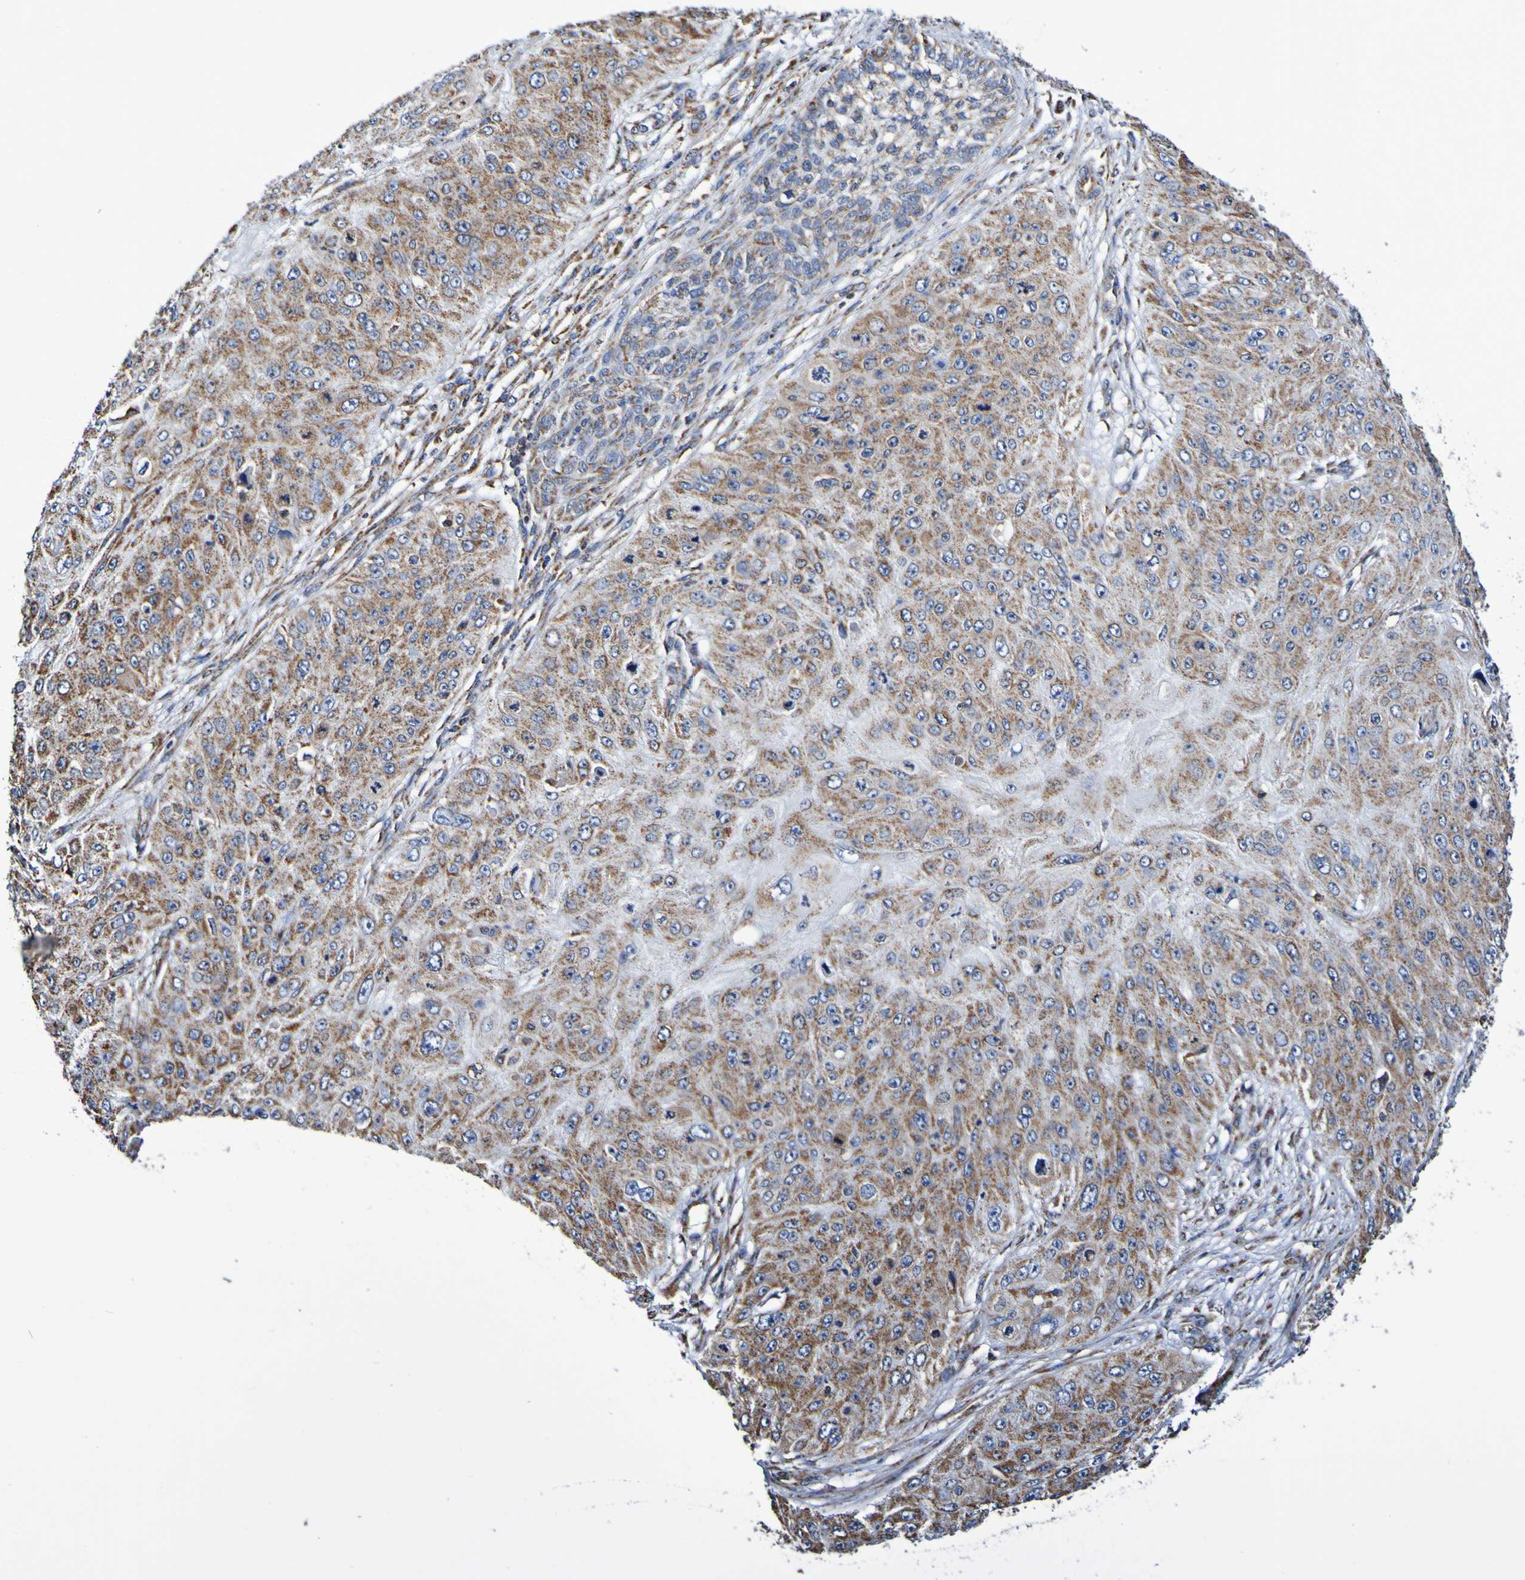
{"staining": {"intensity": "moderate", "quantity": ">75%", "location": "cytoplasmic/membranous"}, "tissue": "skin cancer", "cell_type": "Tumor cells", "image_type": "cancer", "snomed": [{"axis": "morphology", "description": "Squamous cell carcinoma, NOS"}, {"axis": "topography", "description": "Skin"}], "caption": "An image showing moderate cytoplasmic/membranous expression in about >75% of tumor cells in squamous cell carcinoma (skin), as visualized by brown immunohistochemical staining.", "gene": "IL18R1", "patient": {"sex": "female", "age": 80}}